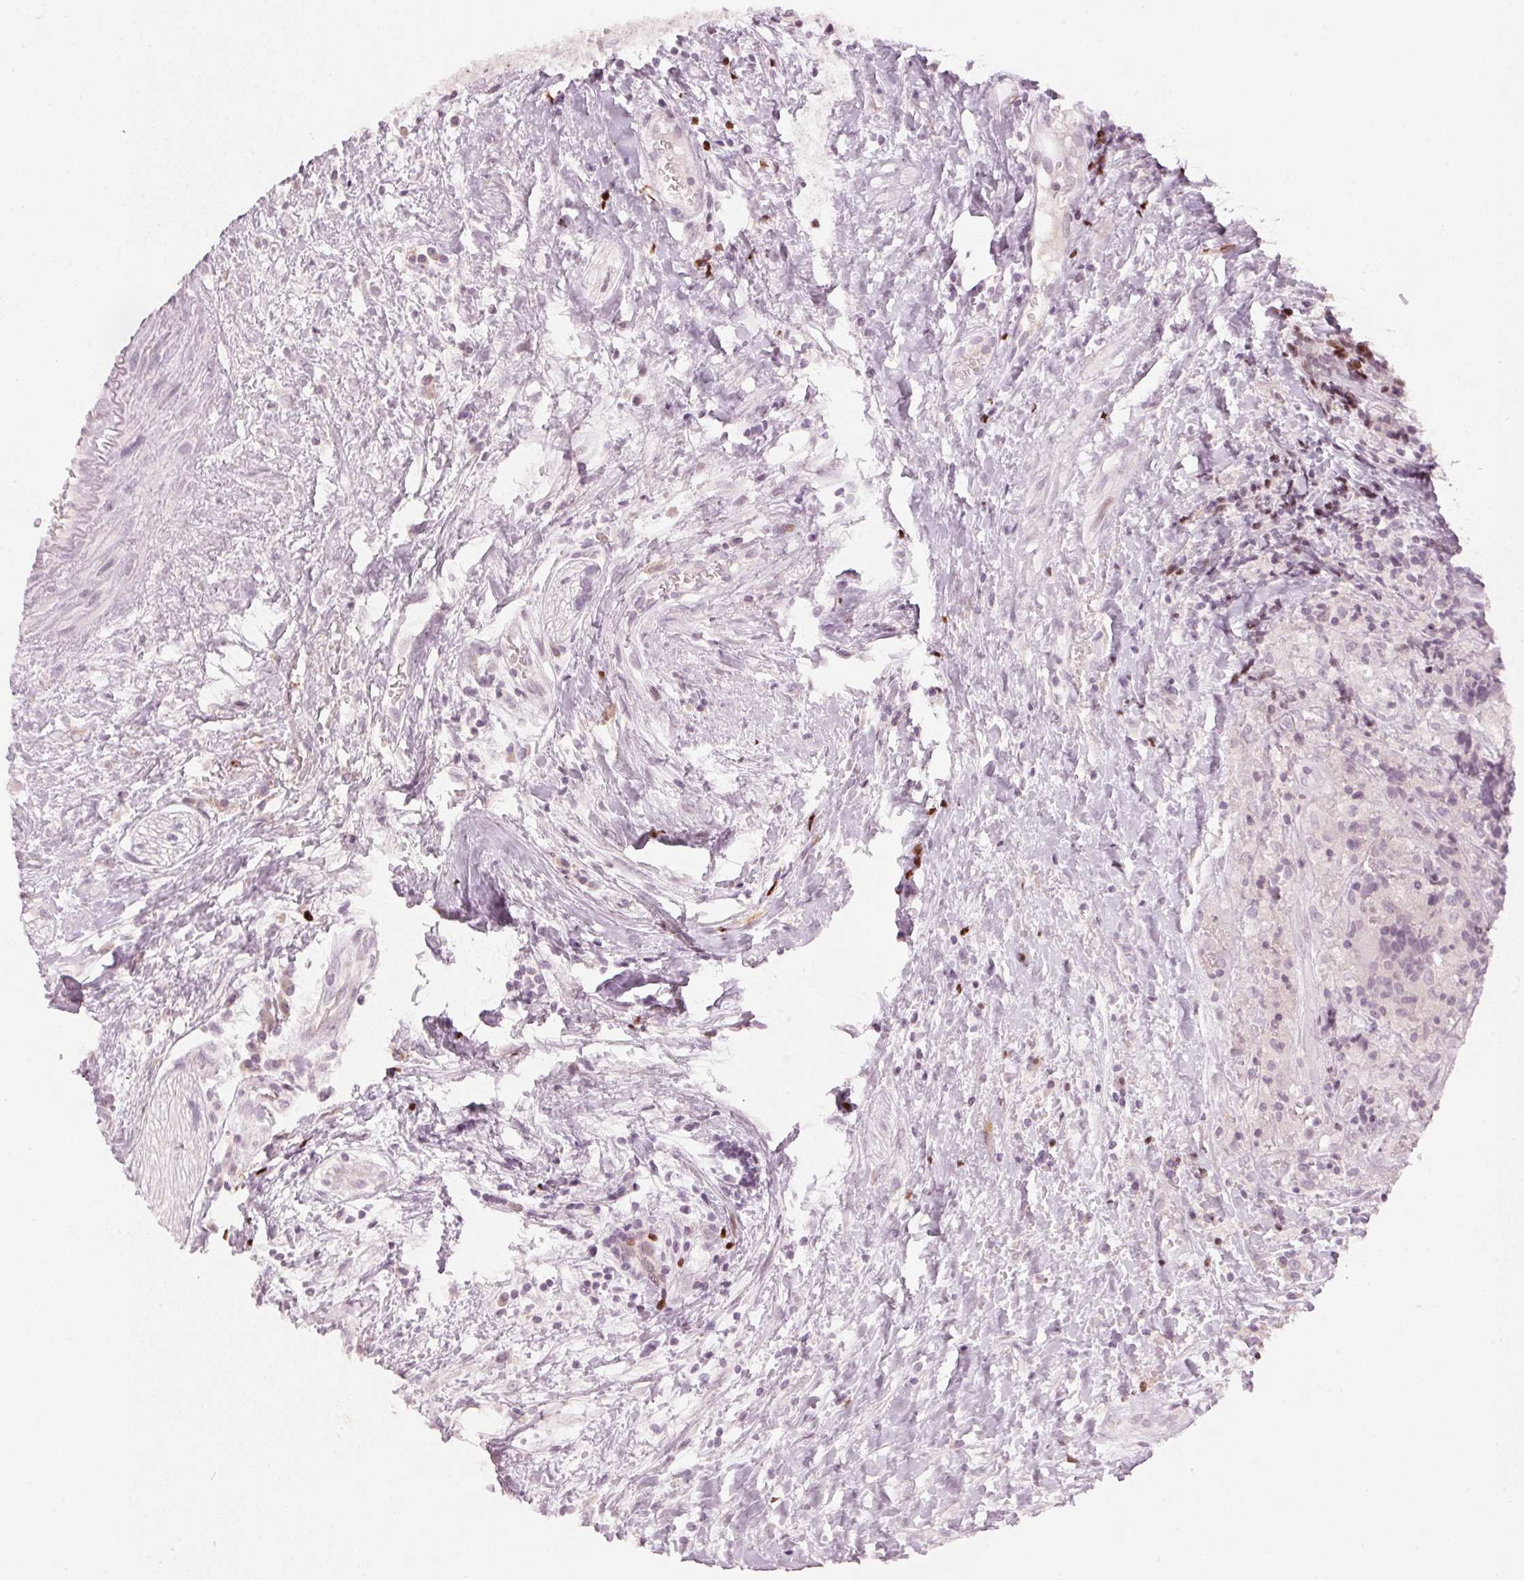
{"staining": {"intensity": "negative", "quantity": "none", "location": "none"}, "tissue": "prostate cancer", "cell_type": "Tumor cells", "image_type": "cancer", "snomed": [{"axis": "morphology", "description": "Adenocarcinoma, High grade"}, {"axis": "topography", "description": "Prostate and seminal vesicle, NOS"}], "caption": "The immunohistochemistry micrograph has no significant positivity in tumor cells of prostate adenocarcinoma (high-grade) tissue.", "gene": "SFRP4", "patient": {"sex": "male", "age": 60}}